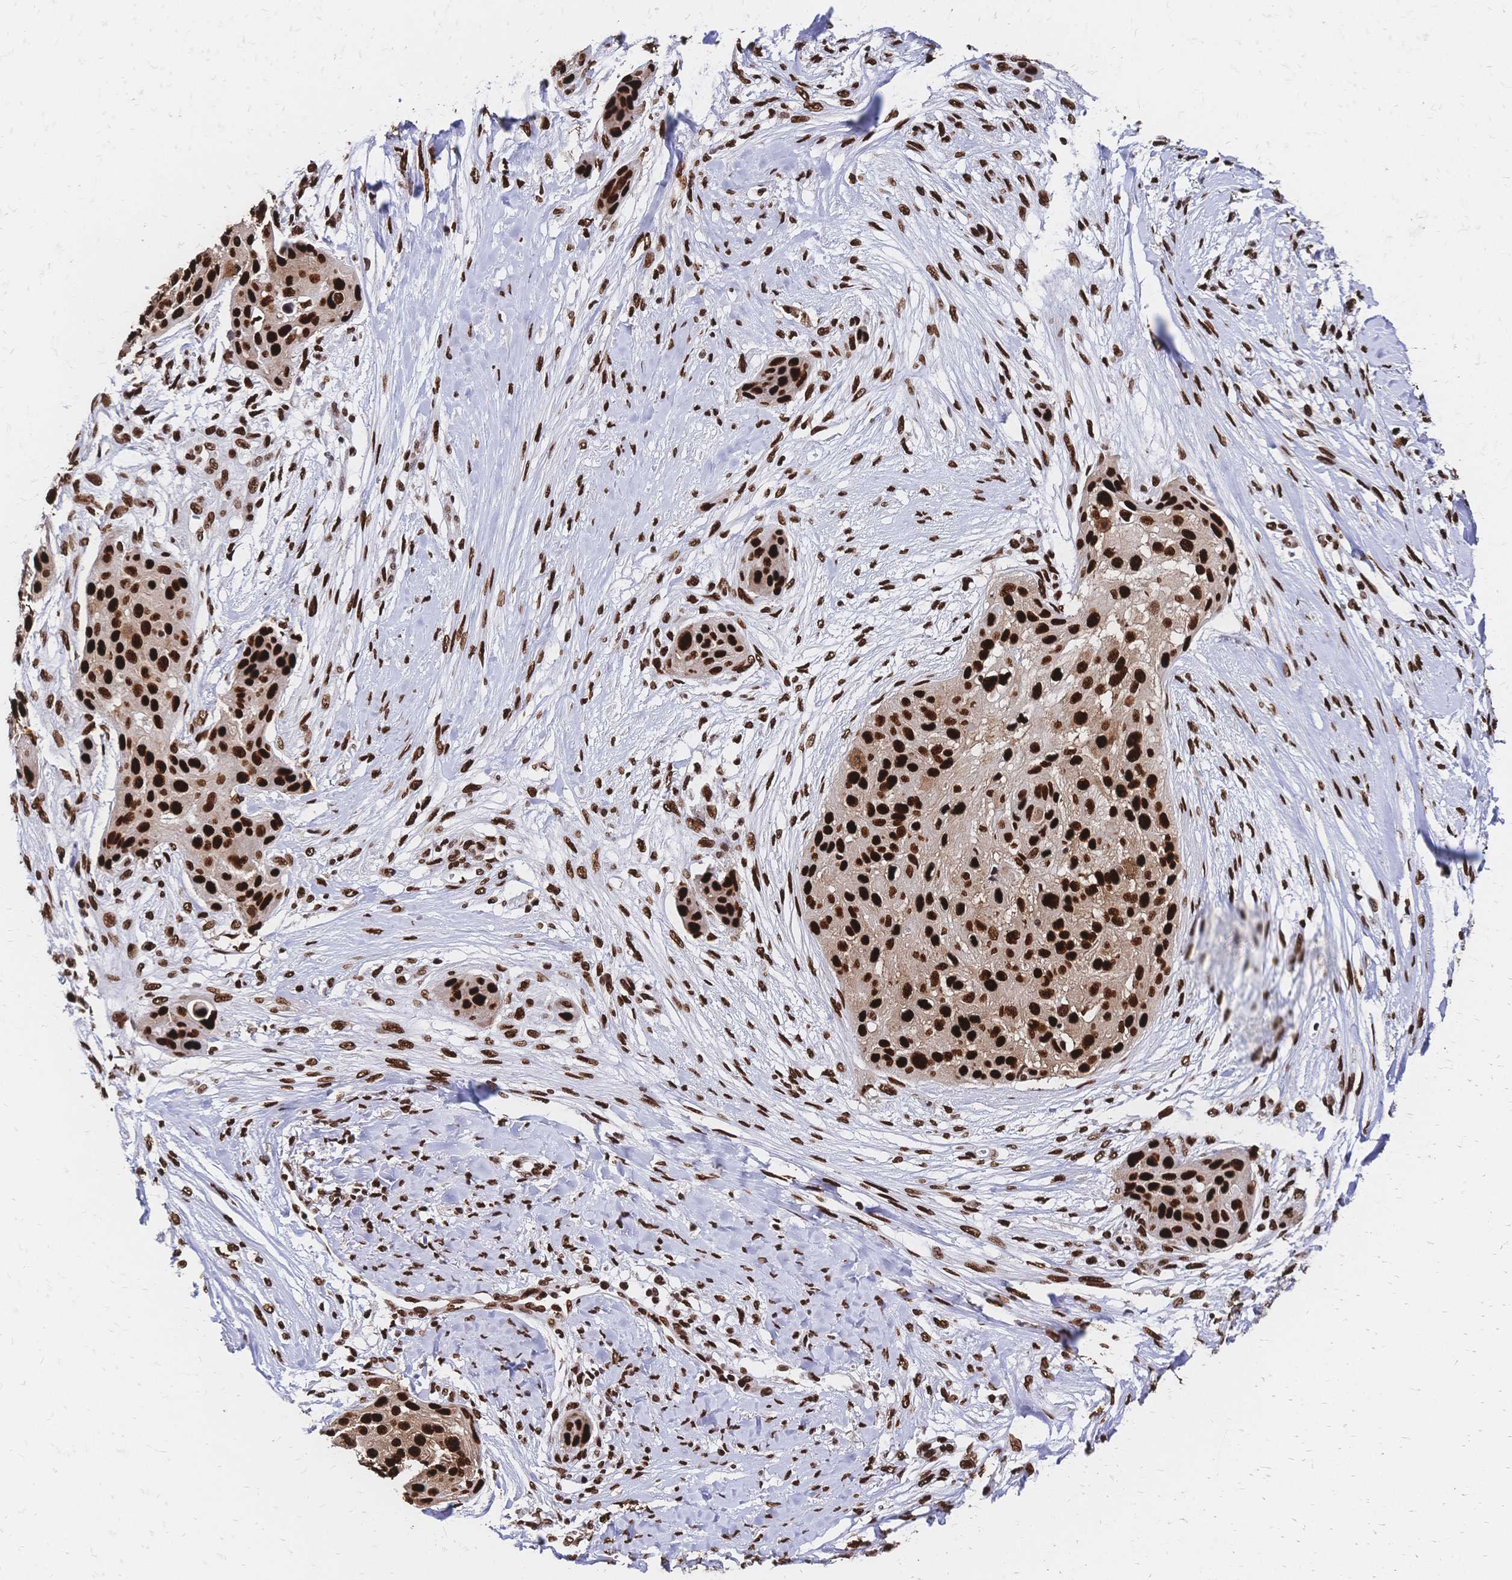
{"staining": {"intensity": "strong", "quantity": ">75%", "location": "nuclear"}, "tissue": "skin cancer", "cell_type": "Tumor cells", "image_type": "cancer", "snomed": [{"axis": "morphology", "description": "Squamous cell carcinoma, NOS"}, {"axis": "topography", "description": "Skin"}], "caption": "Protein staining of skin squamous cell carcinoma tissue shows strong nuclear staining in about >75% of tumor cells.", "gene": "HDGF", "patient": {"sex": "female", "age": 87}}